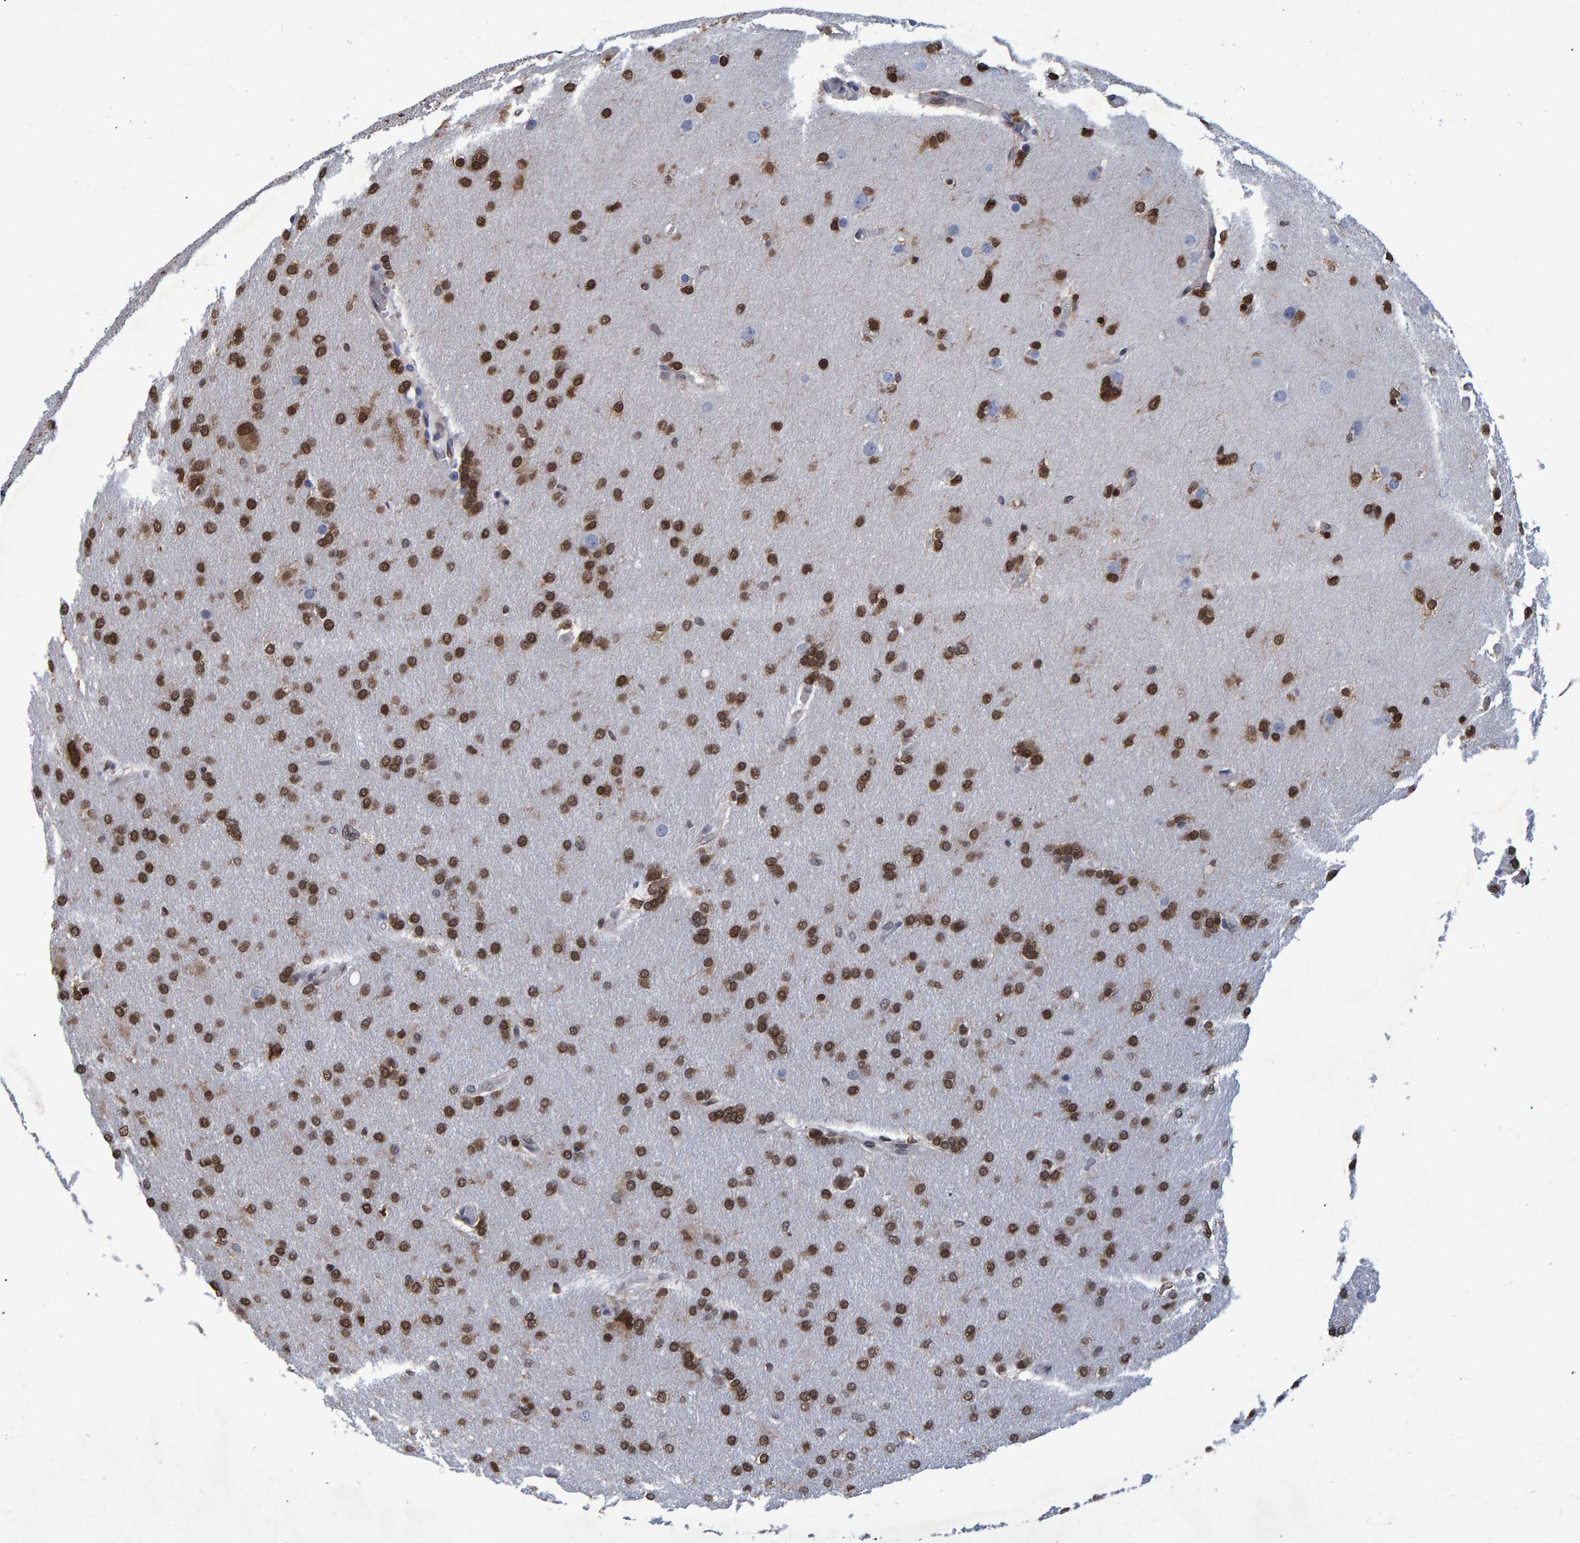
{"staining": {"intensity": "moderate", "quantity": ">75%", "location": "cytoplasmic/membranous,nuclear"}, "tissue": "glioma", "cell_type": "Tumor cells", "image_type": "cancer", "snomed": [{"axis": "morphology", "description": "Glioma, malignant, High grade"}, {"axis": "topography", "description": "Cerebral cortex"}], "caption": "This is a histology image of immunohistochemistry staining of glioma, which shows moderate positivity in the cytoplasmic/membranous and nuclear of tumor cells.", "gene": "QKI", "patient": {"sex": "female", "age": 36}}